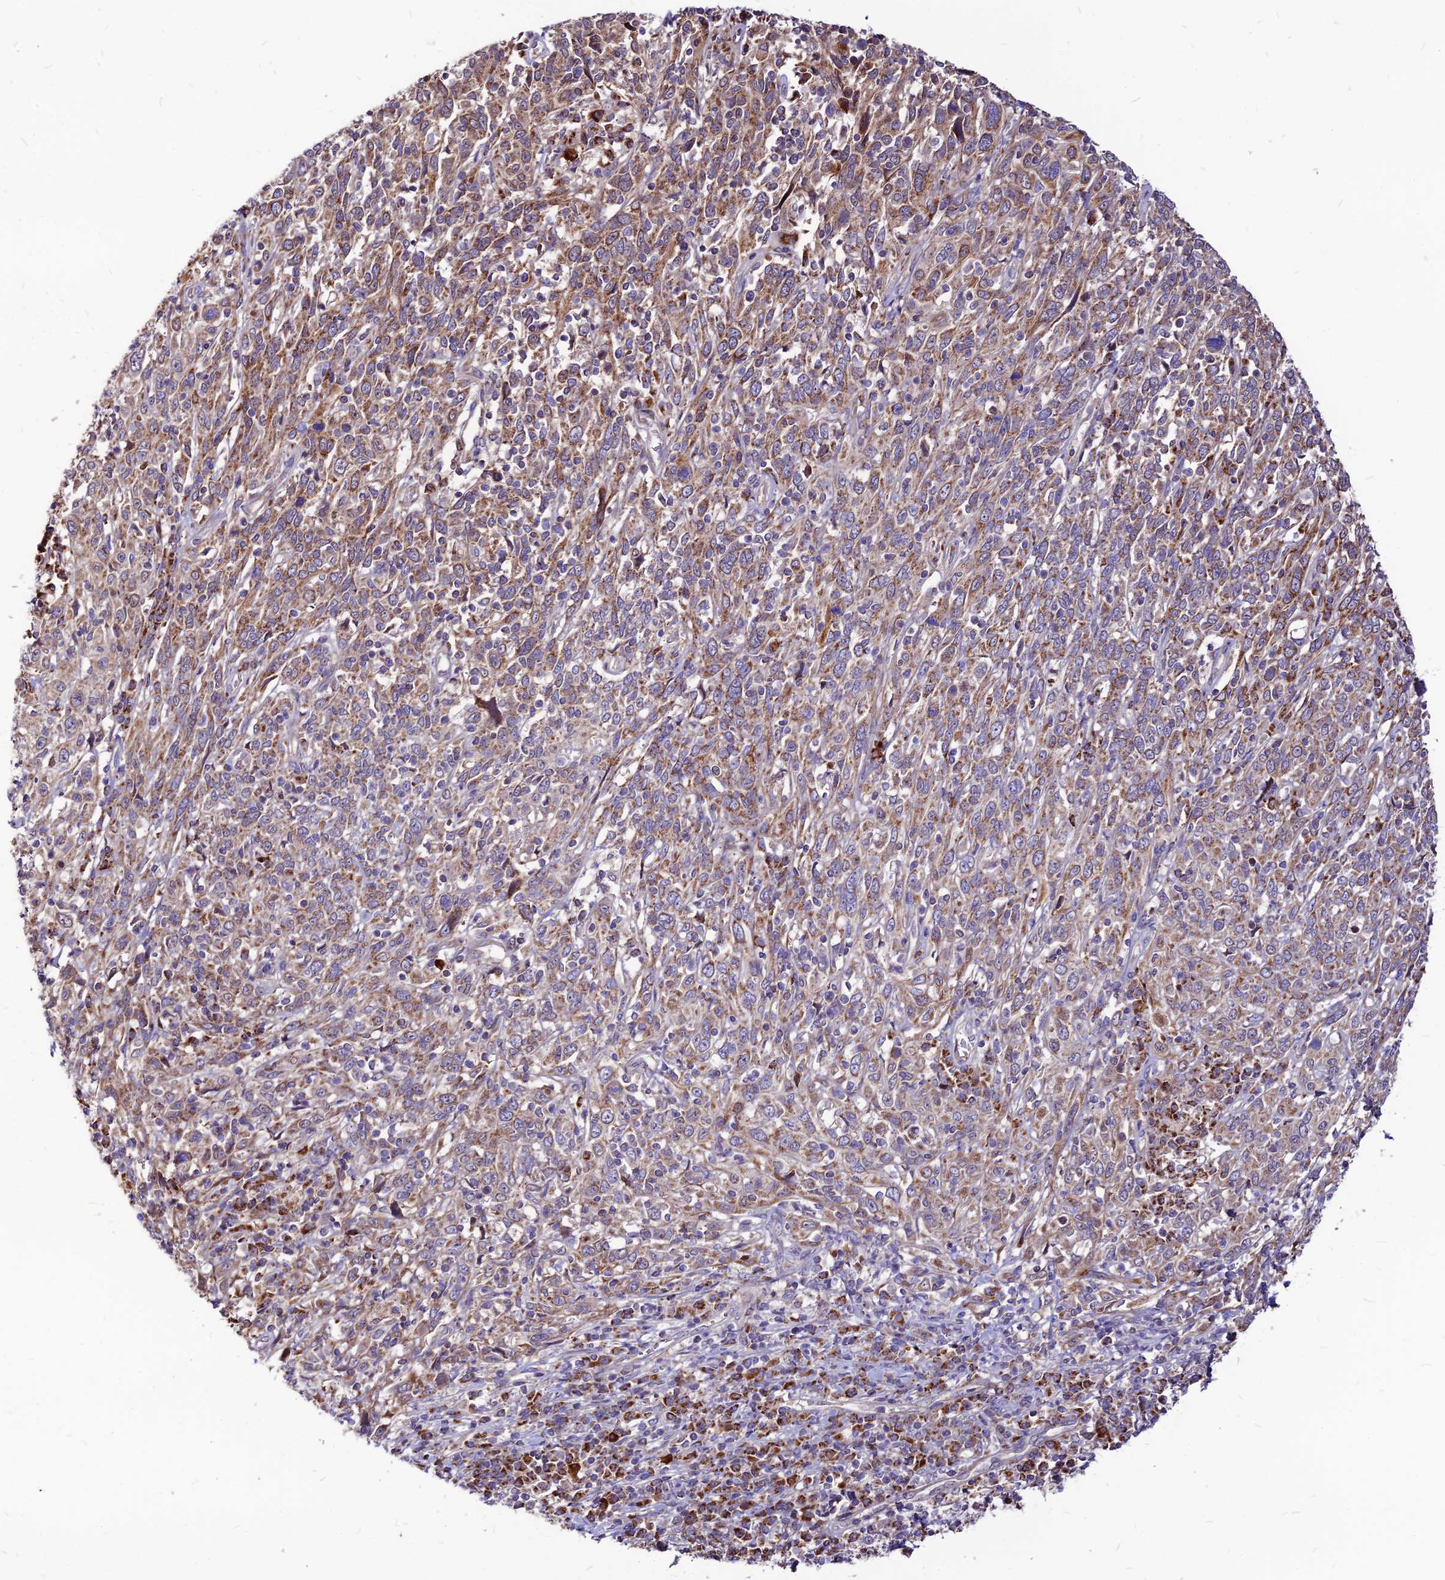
{"staining": {"intensity": "moderate", "quantity": "25%-75%", "location": "cytoplasmic/membranous"}, "tissue": "cervical cancer", "cell_type": "Tumor cells", "image_type": "cancer", "snomed": [{"axis": "morphology", "description": "Squamous cell carcinoma, NOS"}, {"axis": "topography", "description": "Cervix"}], "caption": "High-power microscopy captured an immunohistochemistry (IHC) image of cervical squamous cell carcinoma, revealing moderate cytoplasmic/membranous expression in about 25%-75% of tumor cells.", "gene": "ECI1", "patient": {"sex": "female", "age": 46}}